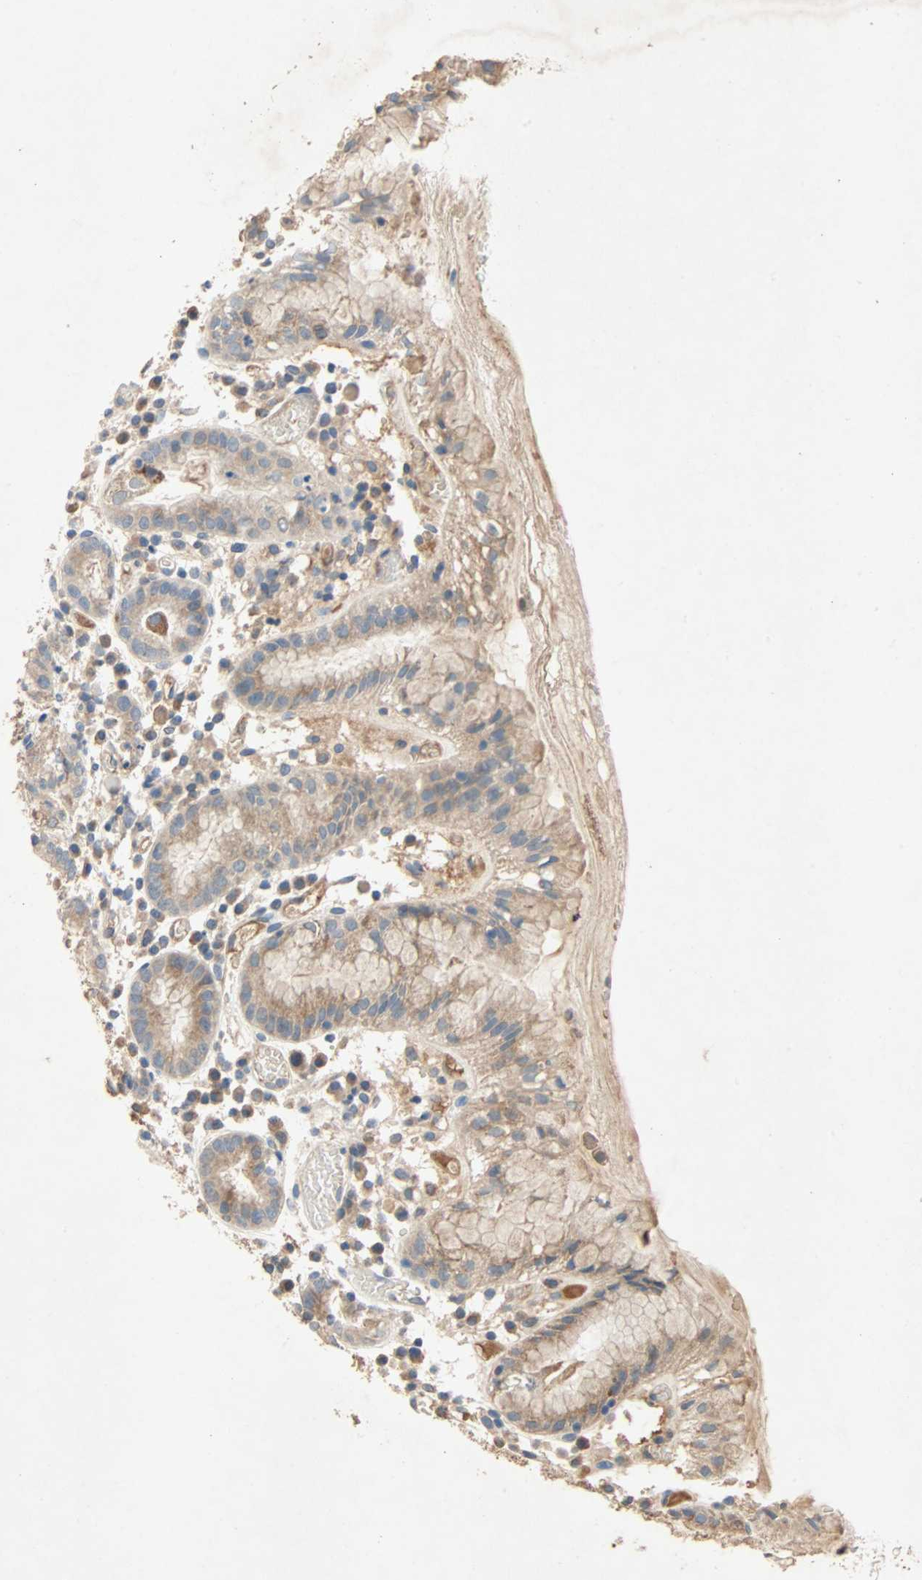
{"staining": {"intensity": "moderate", "quantity": "25%-75%", "location": "cytoplasmic/membranous"}, "tissue": "stomach", "cell_type": "Glandular cells", "image_type": "normal", "snomed": [{"axis": "morphology", "description": "Normal tissue, NOS"}, {"axis": "topography", "description": "Stomach"}, {"axis": "topography", "description": "Stomach, lower"}], "caption": "Moderate cytoplasmic/membranous protein expression is seen in approximately 25%-75% of glandular cells in stomach.", "gene": "XYLT1", "patient": {"sex": "female", "age": 75}}